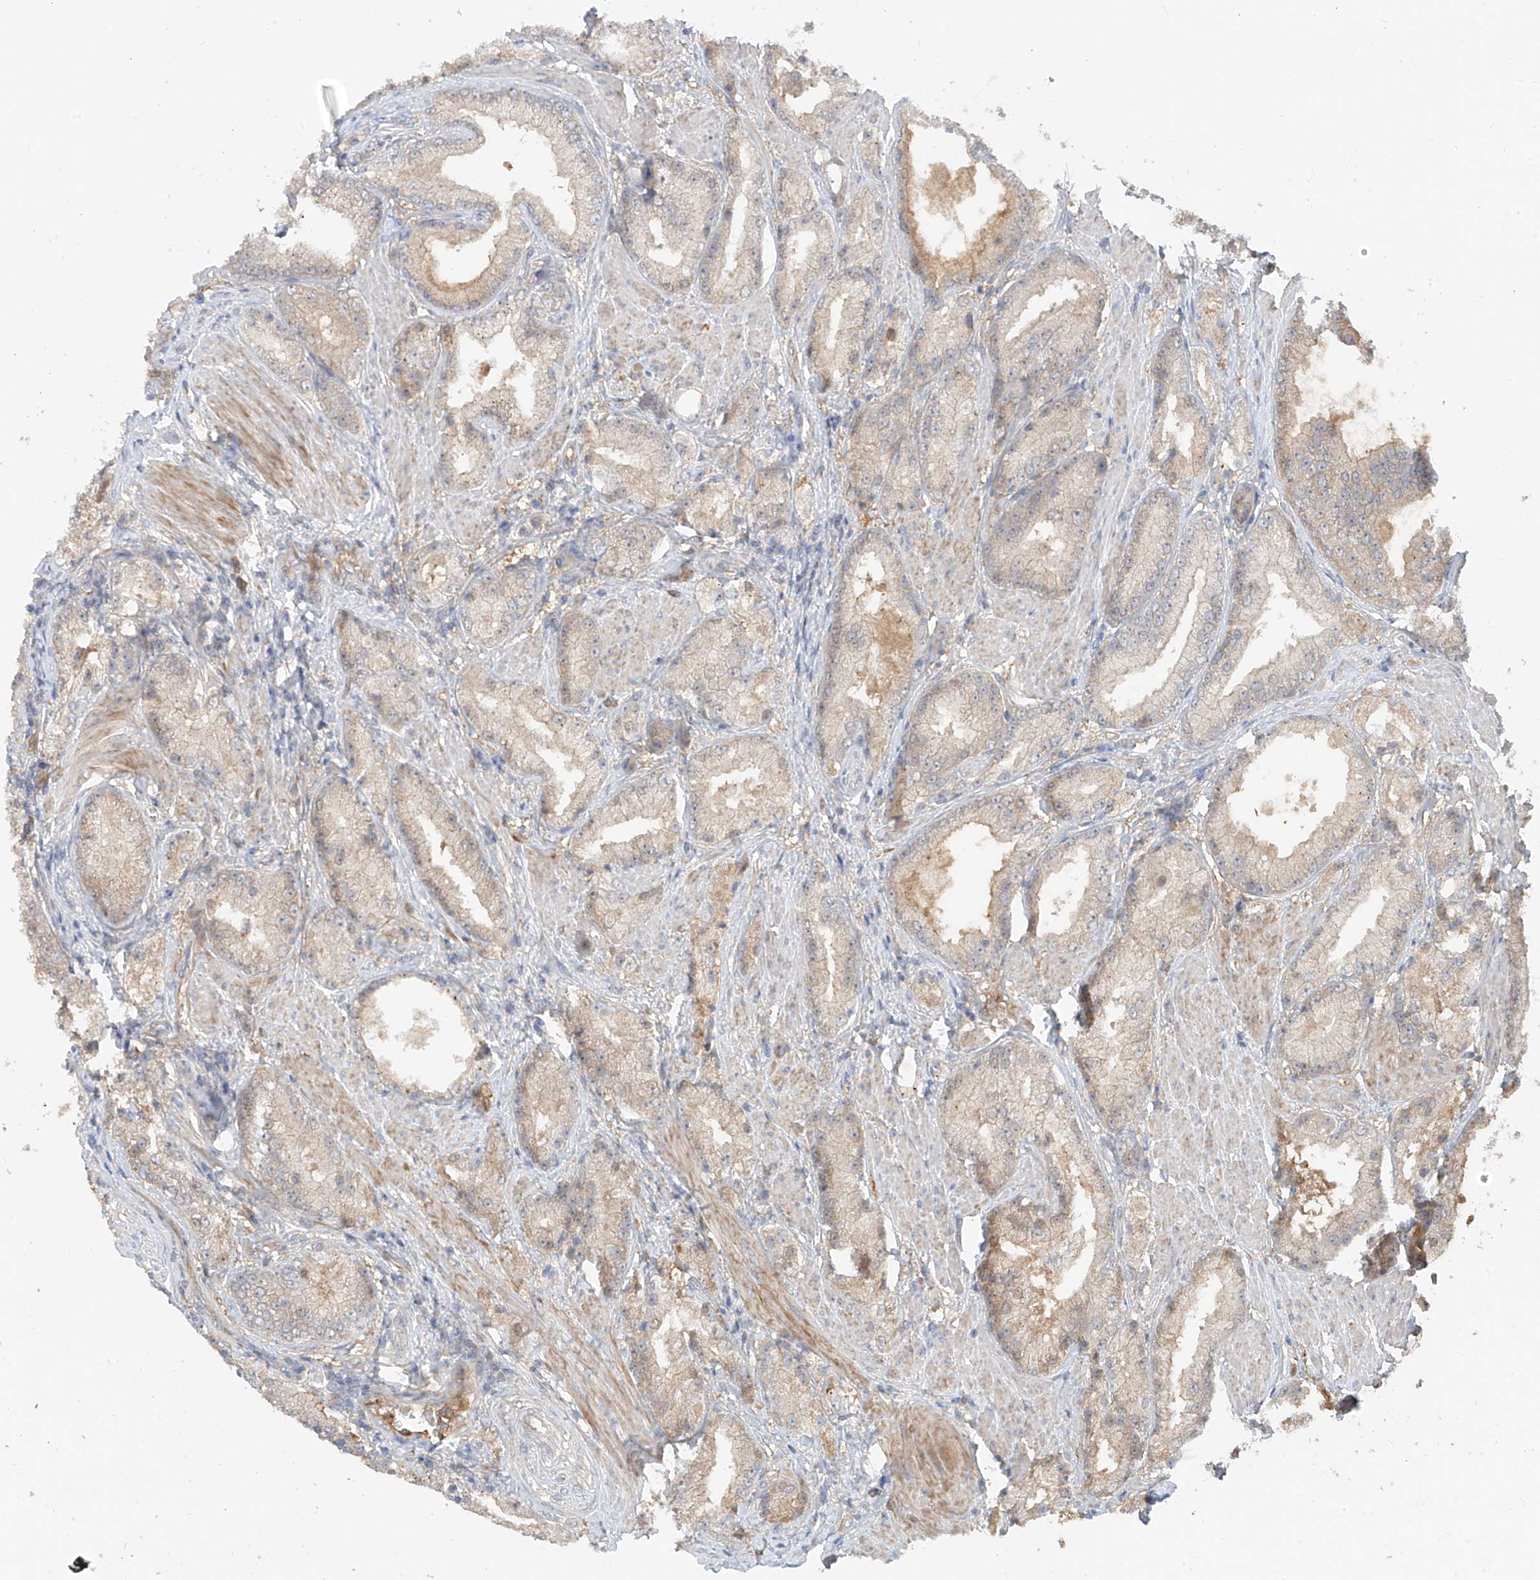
{"staining": {"intensity": "negative", "quantity": "none", "location": "none"}, "tissue": "prostate cancer", "cell_type": "Tumor cells", "image_type": "cancer", "snomed": [{"axis": "morphology", "description": "Adenocarcinoma, Low grade"}, {"axis": "topography", "description": "Prostate"}], "caption": "There is no significant staining in tumor cells of adenocarcinoma (low-grade) (prostate).", "gene": "CACNA2D4", "patient": {"sex": "male", "age": 67}}